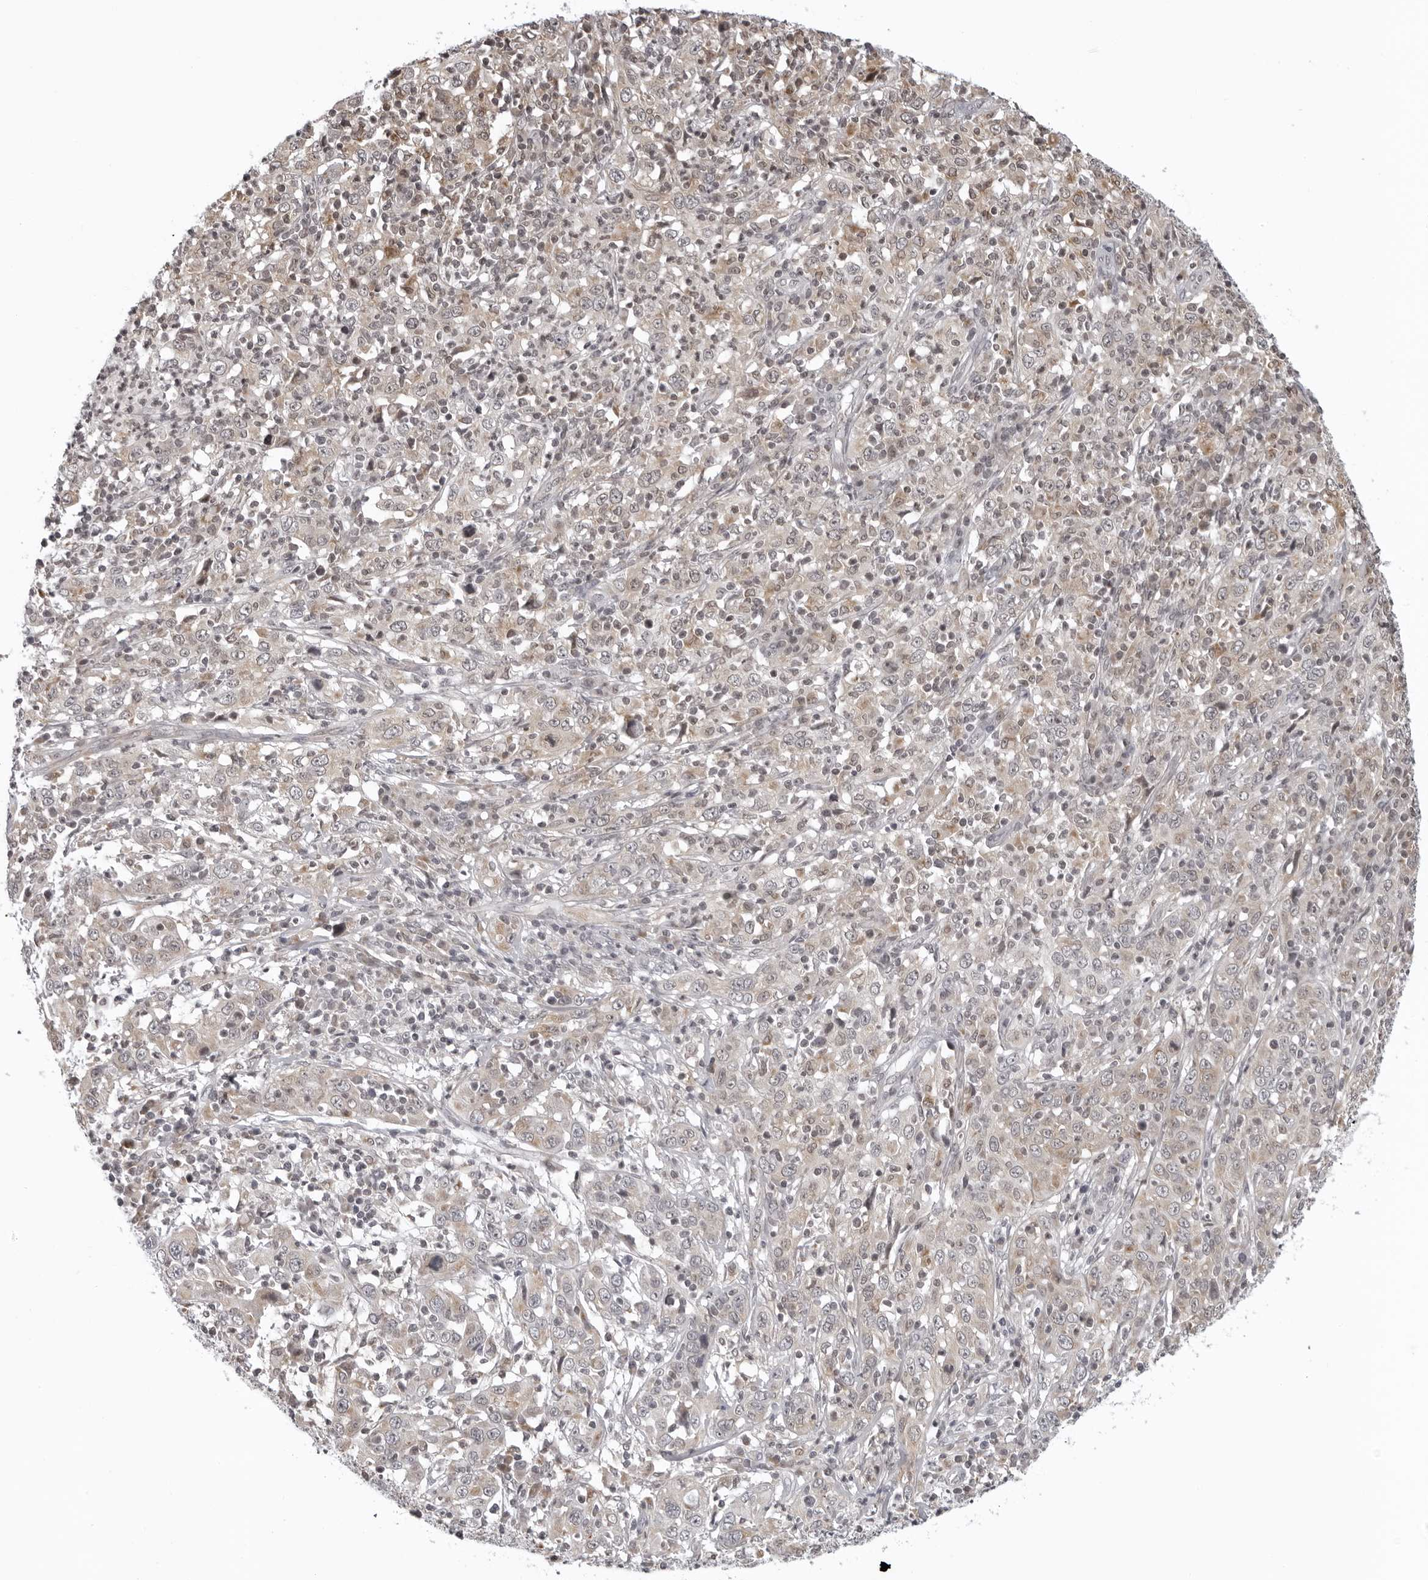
{"staining": {"intensity": "weak", "quantity": "<25%", "location": "cytoplasmic/membranous"}, "tissue": "cervical cancer", "cell_type": "Tumor cells", "image_type": "cancer", "snomed": [{"axis": "morphology", "description": "Squamous cell carcinoma, NOS"}, {"axis": "topography", "description": "Cervix"}], "caption": "Cervical cancer stained for a protein using IHC reveals no expression tumor cells.", "gene": "MRPS15", "patient": {"sex": "female", "age": 46}}